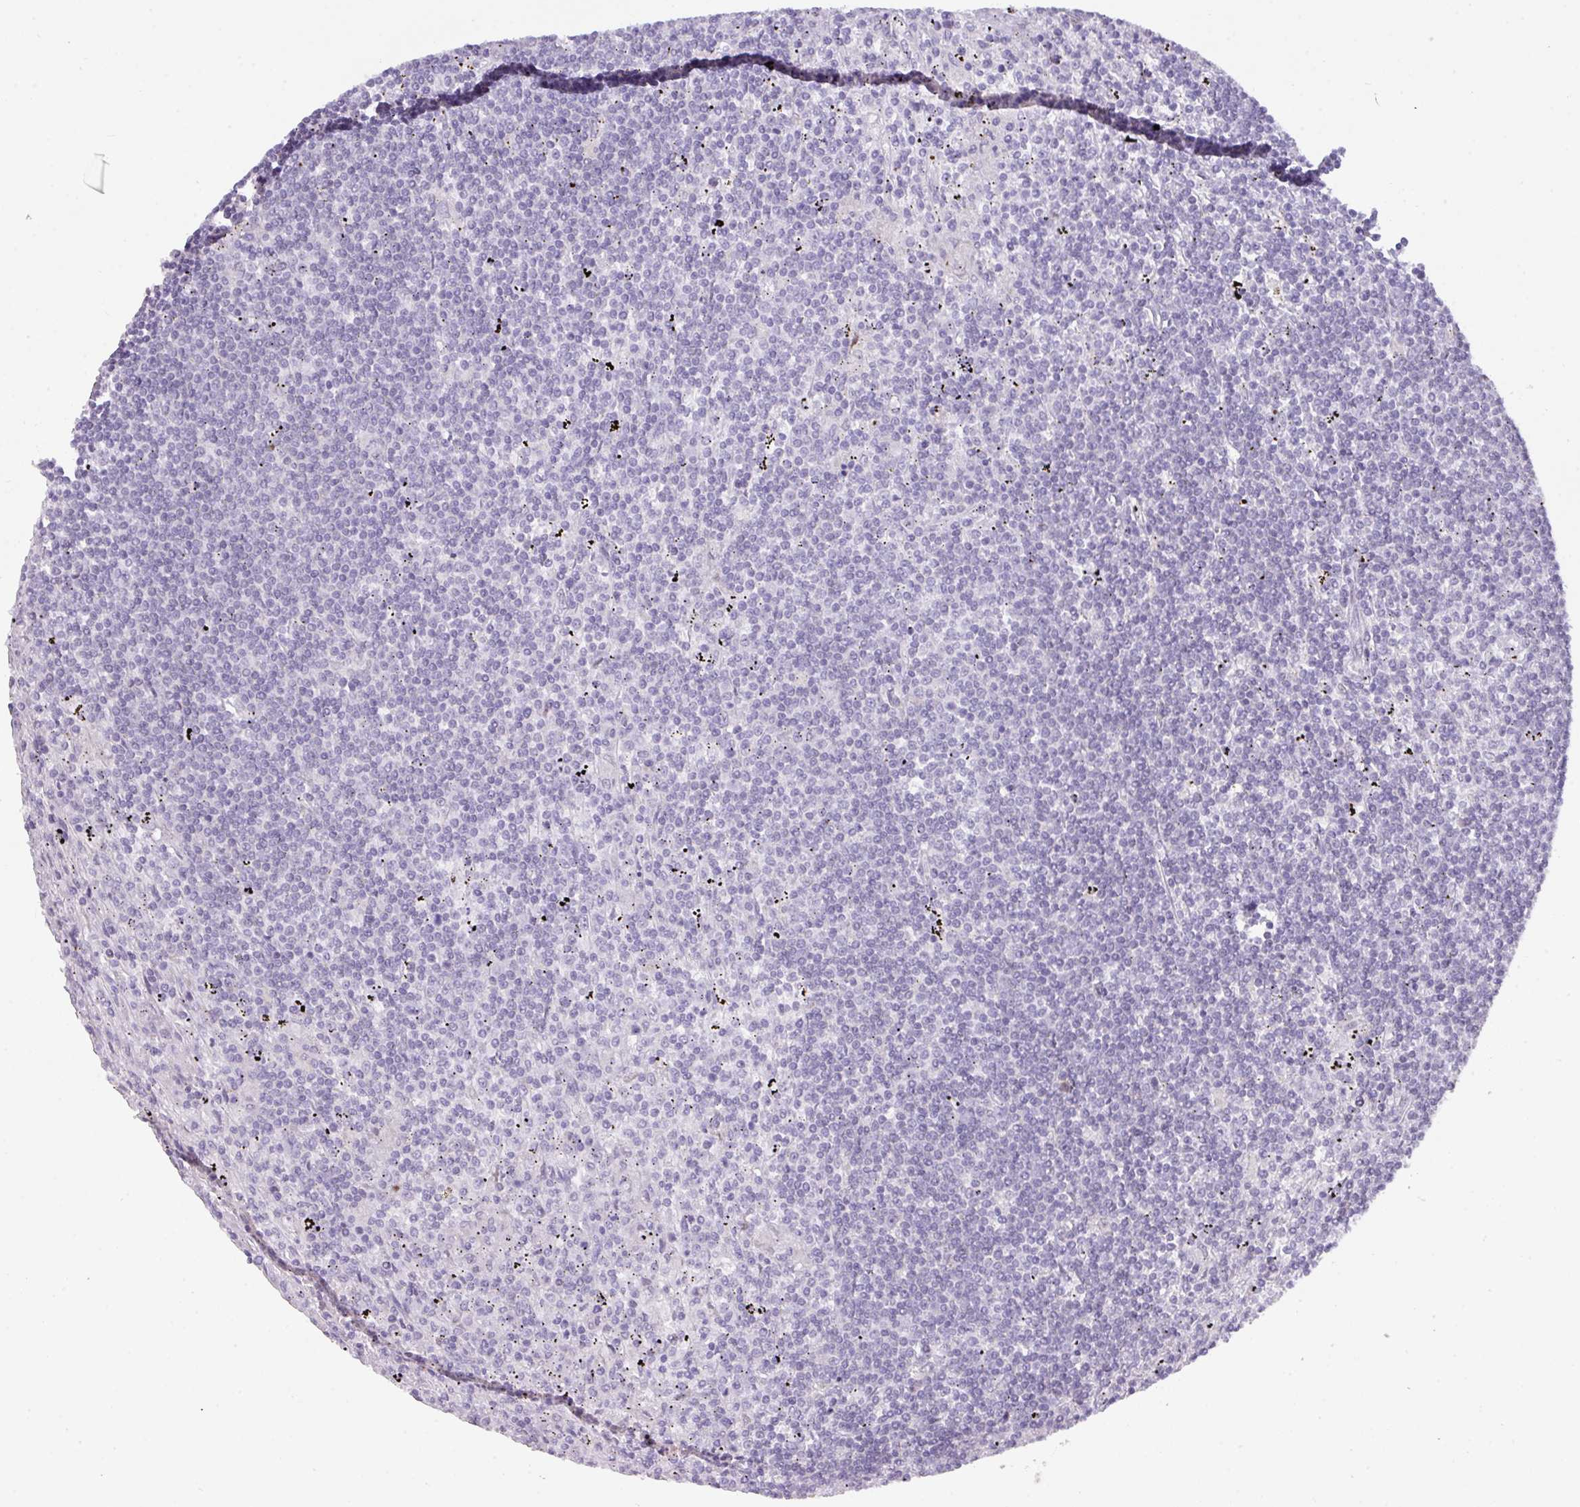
{"staining": {"intensity": "negative", "quantity": "none", "location": "none"}, "tissue": "lymphoma", "cell_type": "Tumor cells", "image_type": "cancer", "snomed": [{"axis": "morphology", "description": "Malignant lymphoma, non-Hodgkin's type, Low grade"}, {"axis": "topography", "description": "Spleen"}], "caption": "This image is of lymphoma stained with immunohistochemistry to label a protein in brown with the nuclei are counter-stained blue. There is no staining in tumor cells. Nuclei are stained in blue.", "gene": "ANKRD13B", "patient": {"sex": "male", "age": 76}}